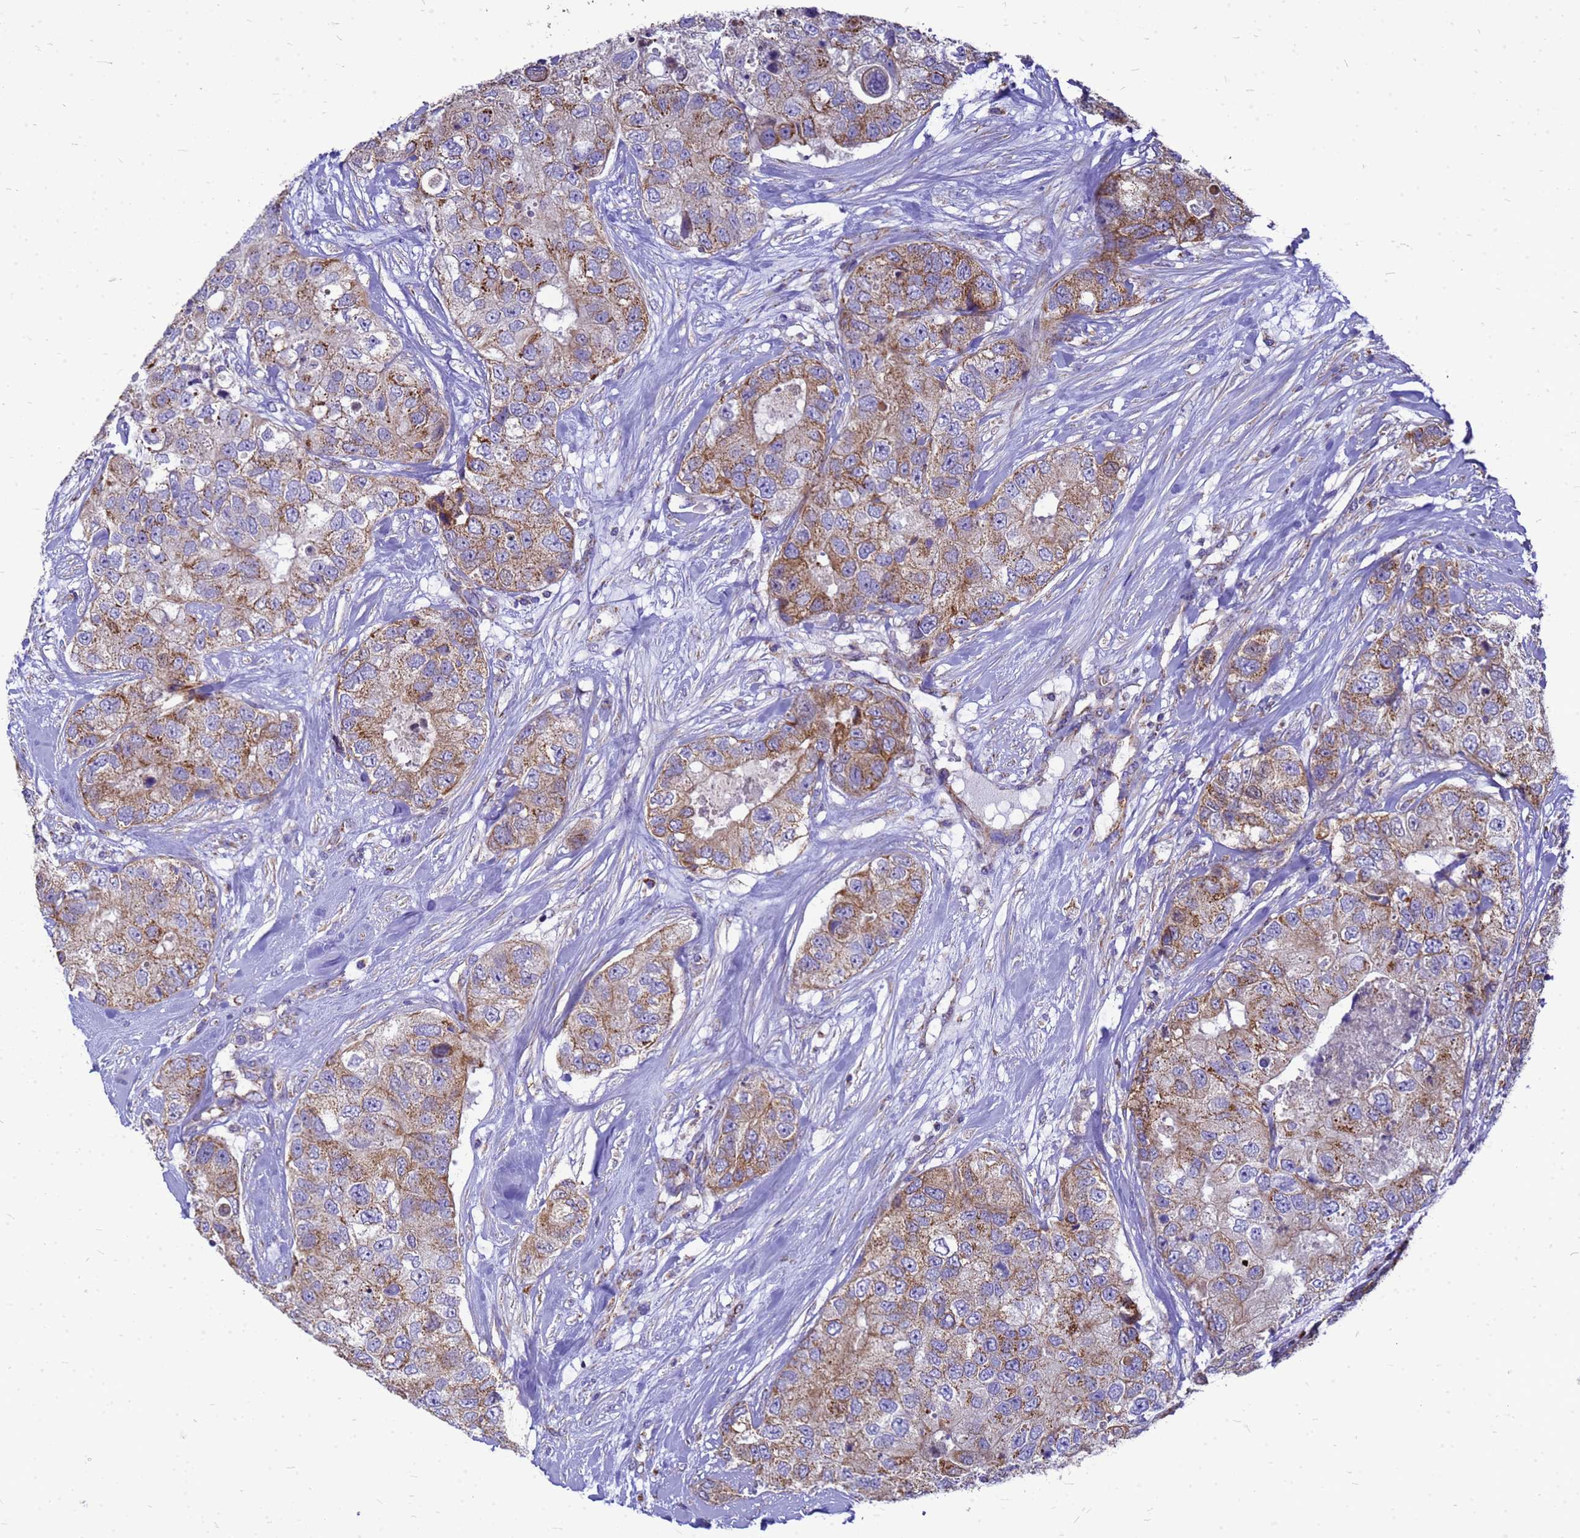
{"staining": {"intensity": "moderate", "quantity": ">75%", "location": "cytoplasmic/membranous"}, "tissue": "breast cancer", "cell_type": "Tumor cells", "image_type": "cancer", "snomed": [{"axis": "morphology", "description": "Duct carcinoma"}, {"axis": "topography", "description": "Breast"}], "caption": "Human breast cancer stained with a protein marker reveals moderate staining in tumor cells.", "gene": "CMC4", "patient": {"sex": "female", "age": 62}}